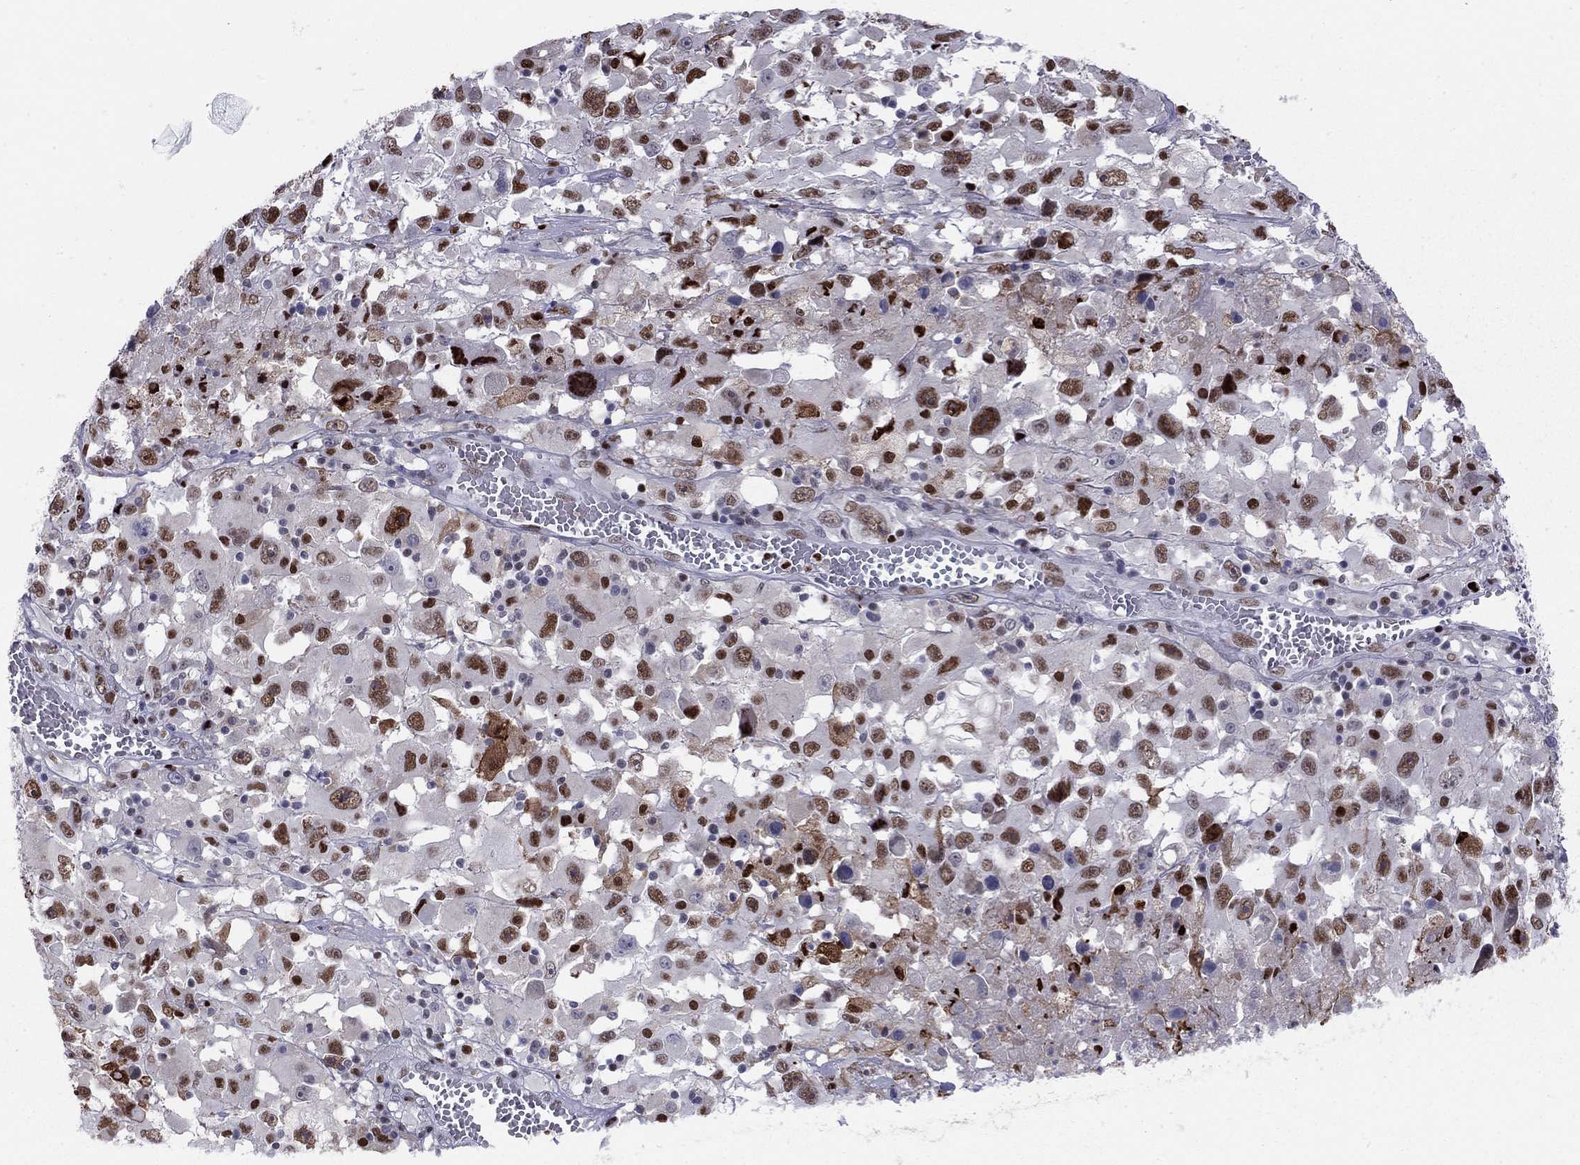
{"staining": {"intensity": "strong", "quantity": "25%-75%", "location": "nuclear"}, "tissue": "melanoma", "cell_type": "Tumor cells", "image_type": "cancer", "snomed": [{"axis": "morphology", "description": "Malignant melanoma, Metastatic site"}, {"axis": "topography", "description": "Soft tissue"}], "caption": "Brown immunohistochemical staining in human melanoma shows strong nuclear positivity in about 25%-75% of tumor cells.", "gene": "PCGF3", "patient": {"sex": "male", "age": 50}}